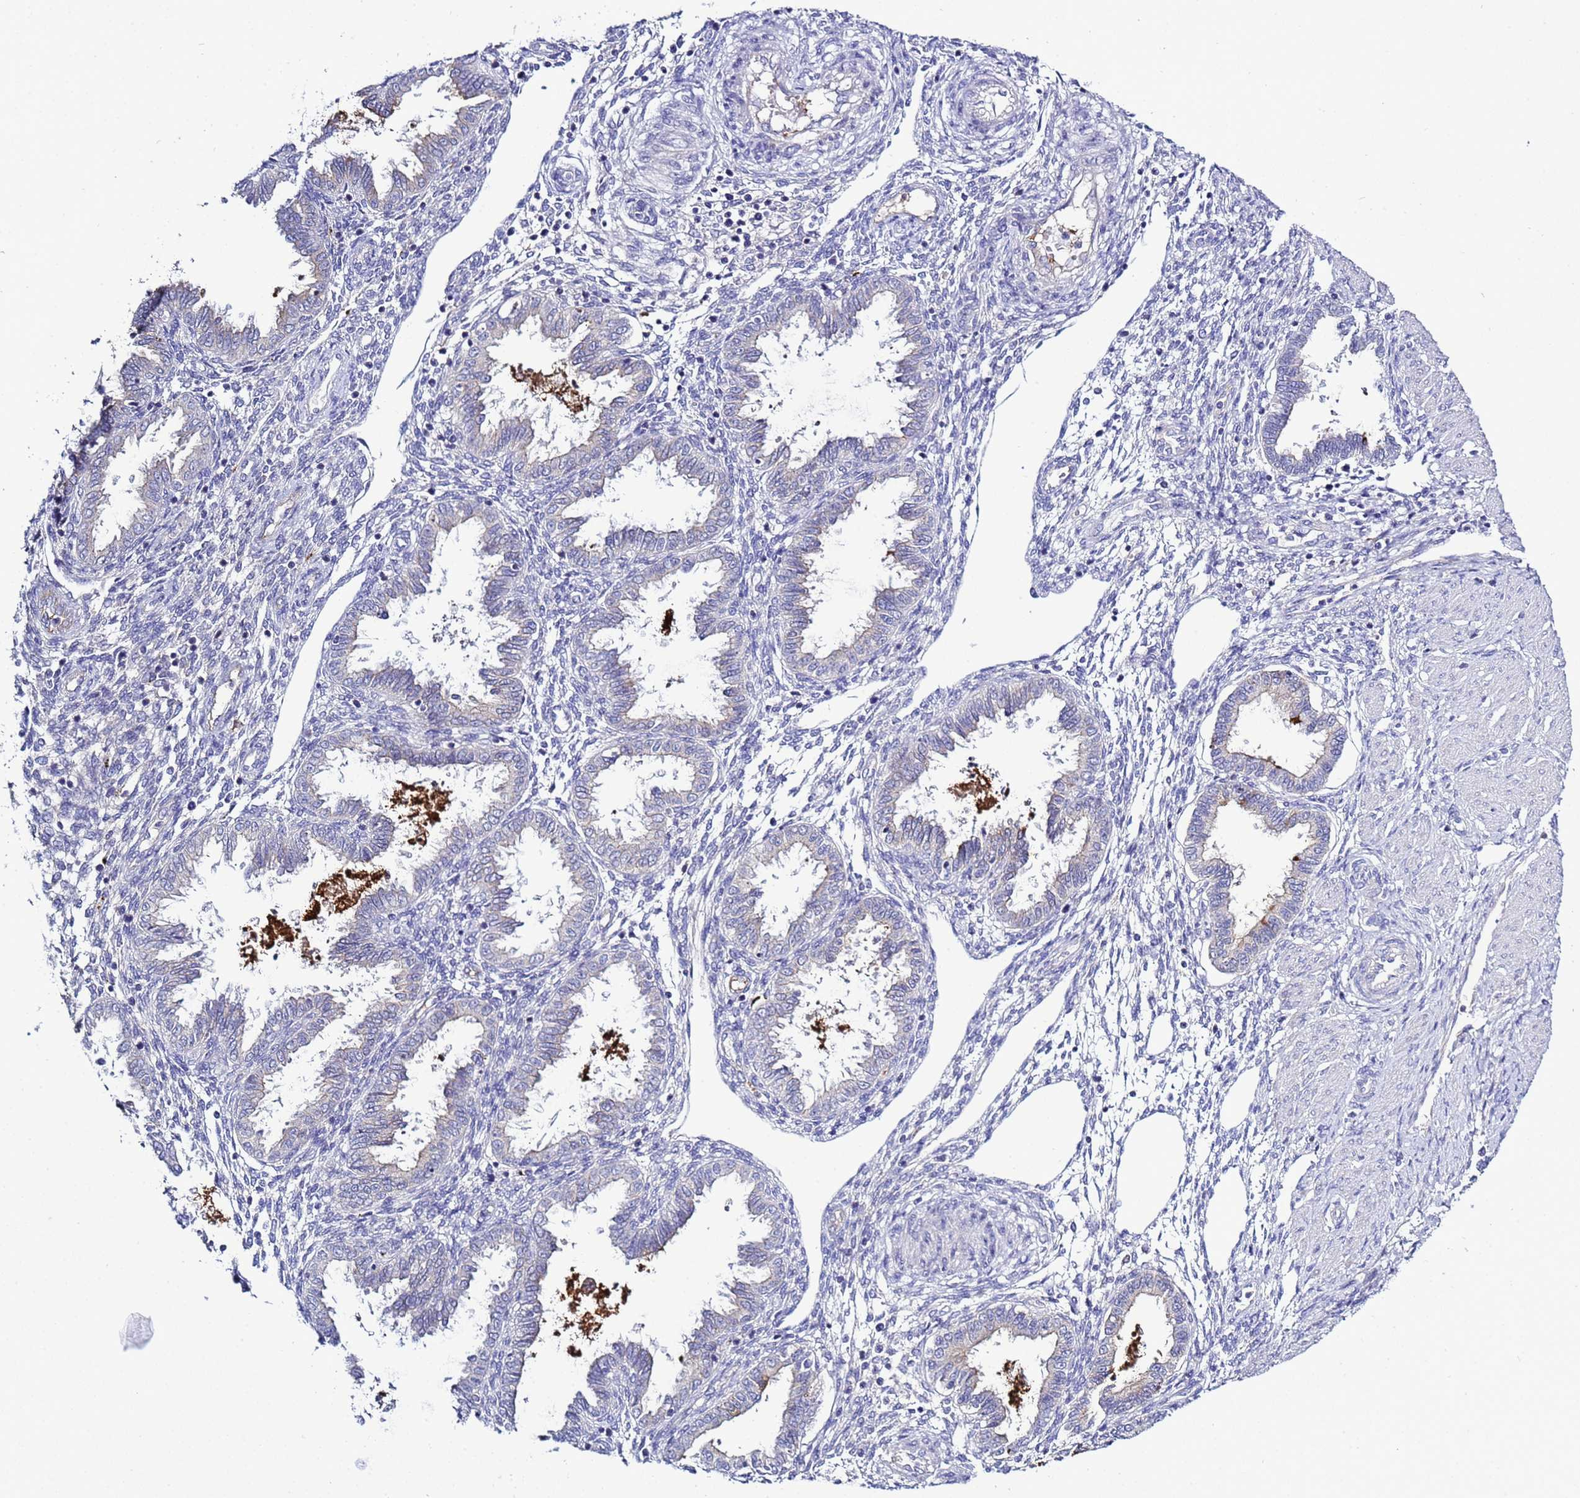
{"staining": {"intensity": "negative", "quantity": "none", "location": "none"}, "tissue": "endometrium", "cell_type": "Cells in endometrial stroma", "image_type": "normal", "snomed": [{"axis": "morphology", "description": "Normal tissue, NOS"}, {"axis": "topography", "description": "Endometrium"}], "caption": "Immunohistochemistry of benign human endometrium demonstrates no staining in cells in endometrial stroma. (DAB IHC visualized using brightfield microscopy, high magnification).", "gene": "C4orf46", "patient": {"sex": "female", "age": 33}}